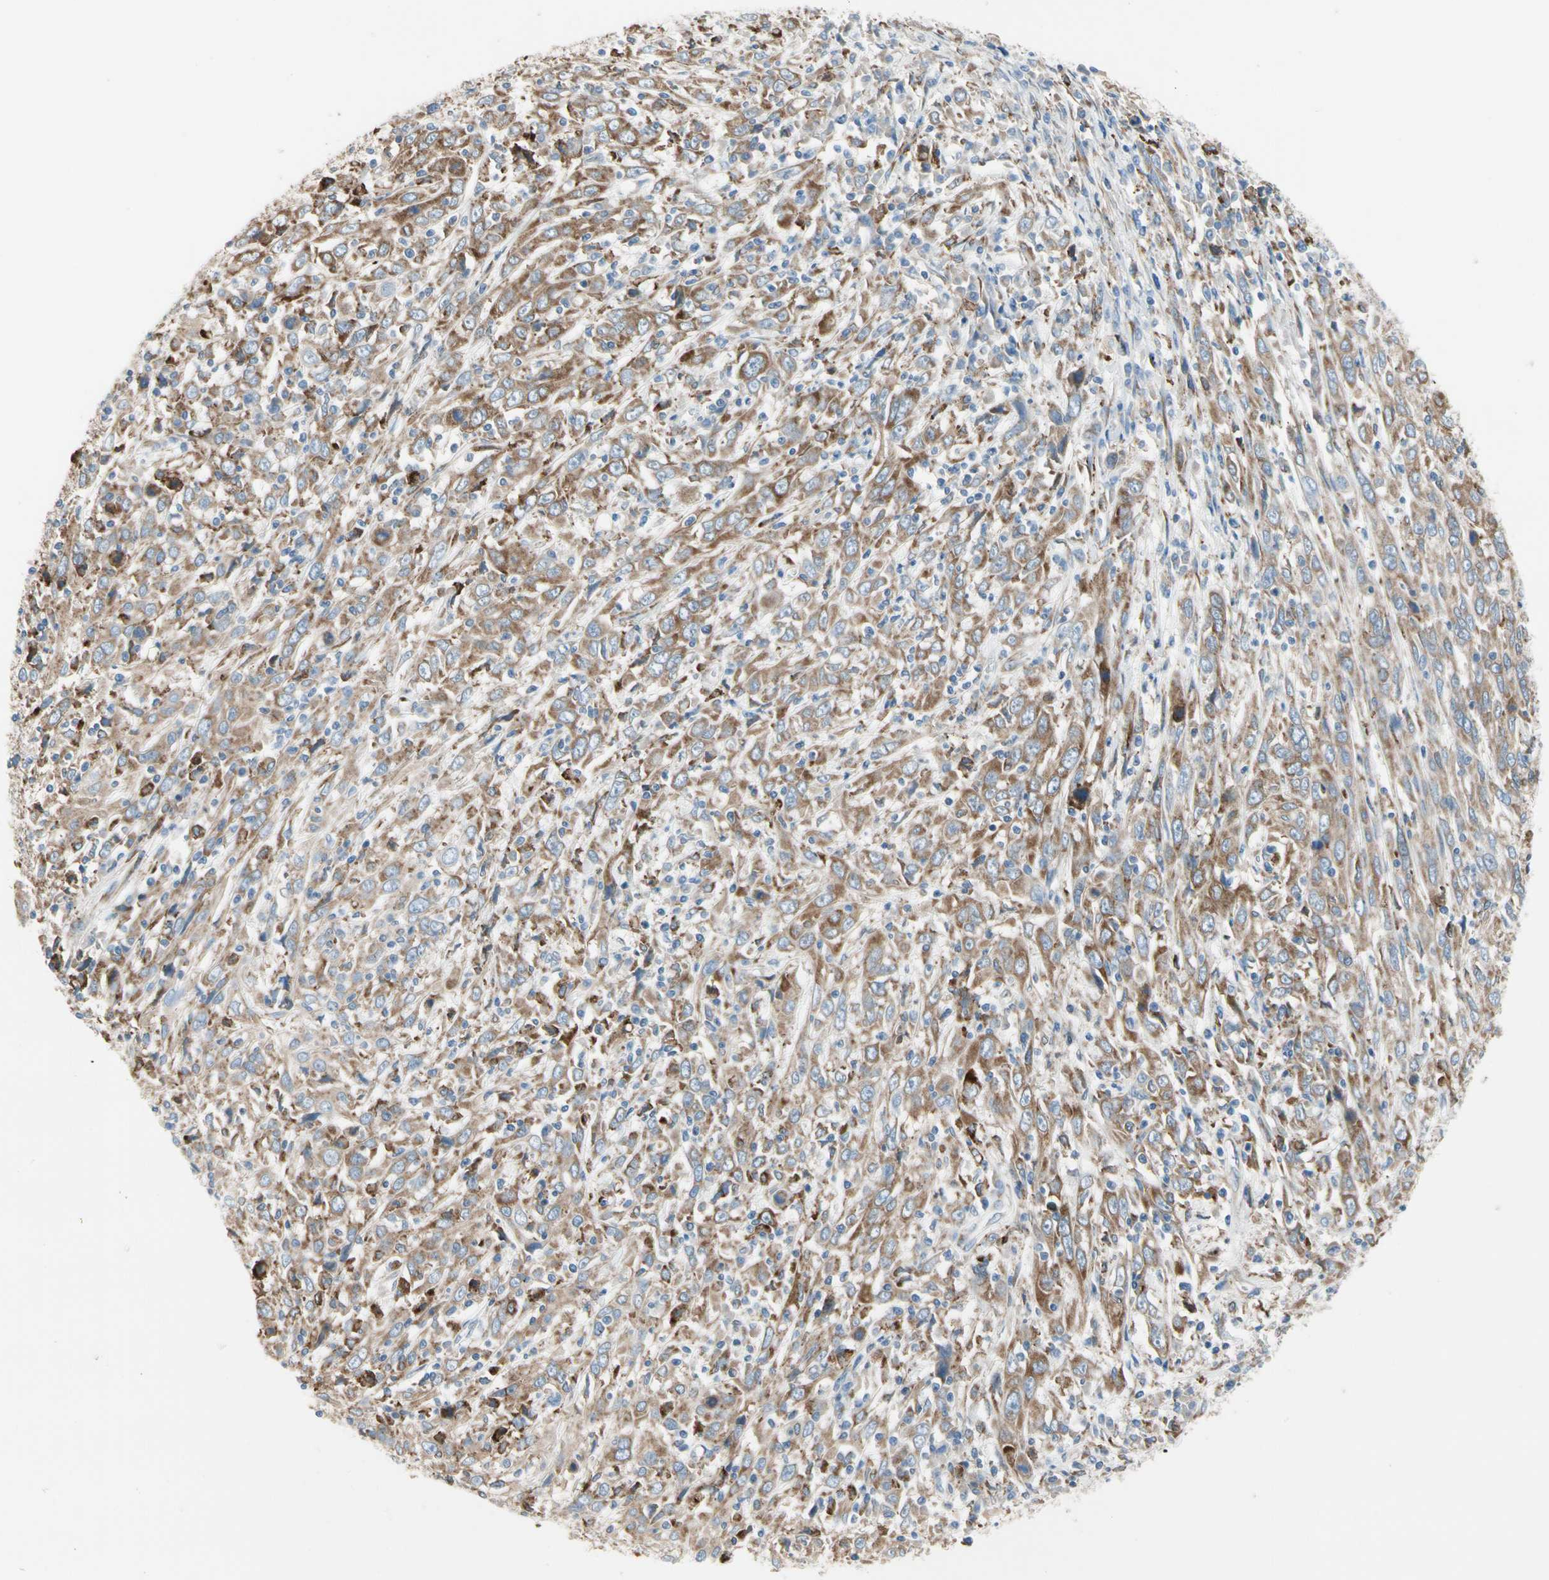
{"staining": {"intensity": "moderate", "quantity": ">75%", "location": "cytoplasmic/membranous"}, "tissue": "cervical cancer", "cell_type": "Tumor cells", "image_type": "cancer", "snomed": [{"axis": "morphology", "description": "Squamous cell carcinoma, NOS"}, {"axis": "topography", "description": "Cervix"}], "caption": "This histopathology image reveals immunohistochemistry staining of cervical cancer, with medium moderate cytoplasmic/membranous staining in approximately >75% of tumor cells.", "gene": "LRPAP1", "patient": {"sex": "female", "age": 46}}